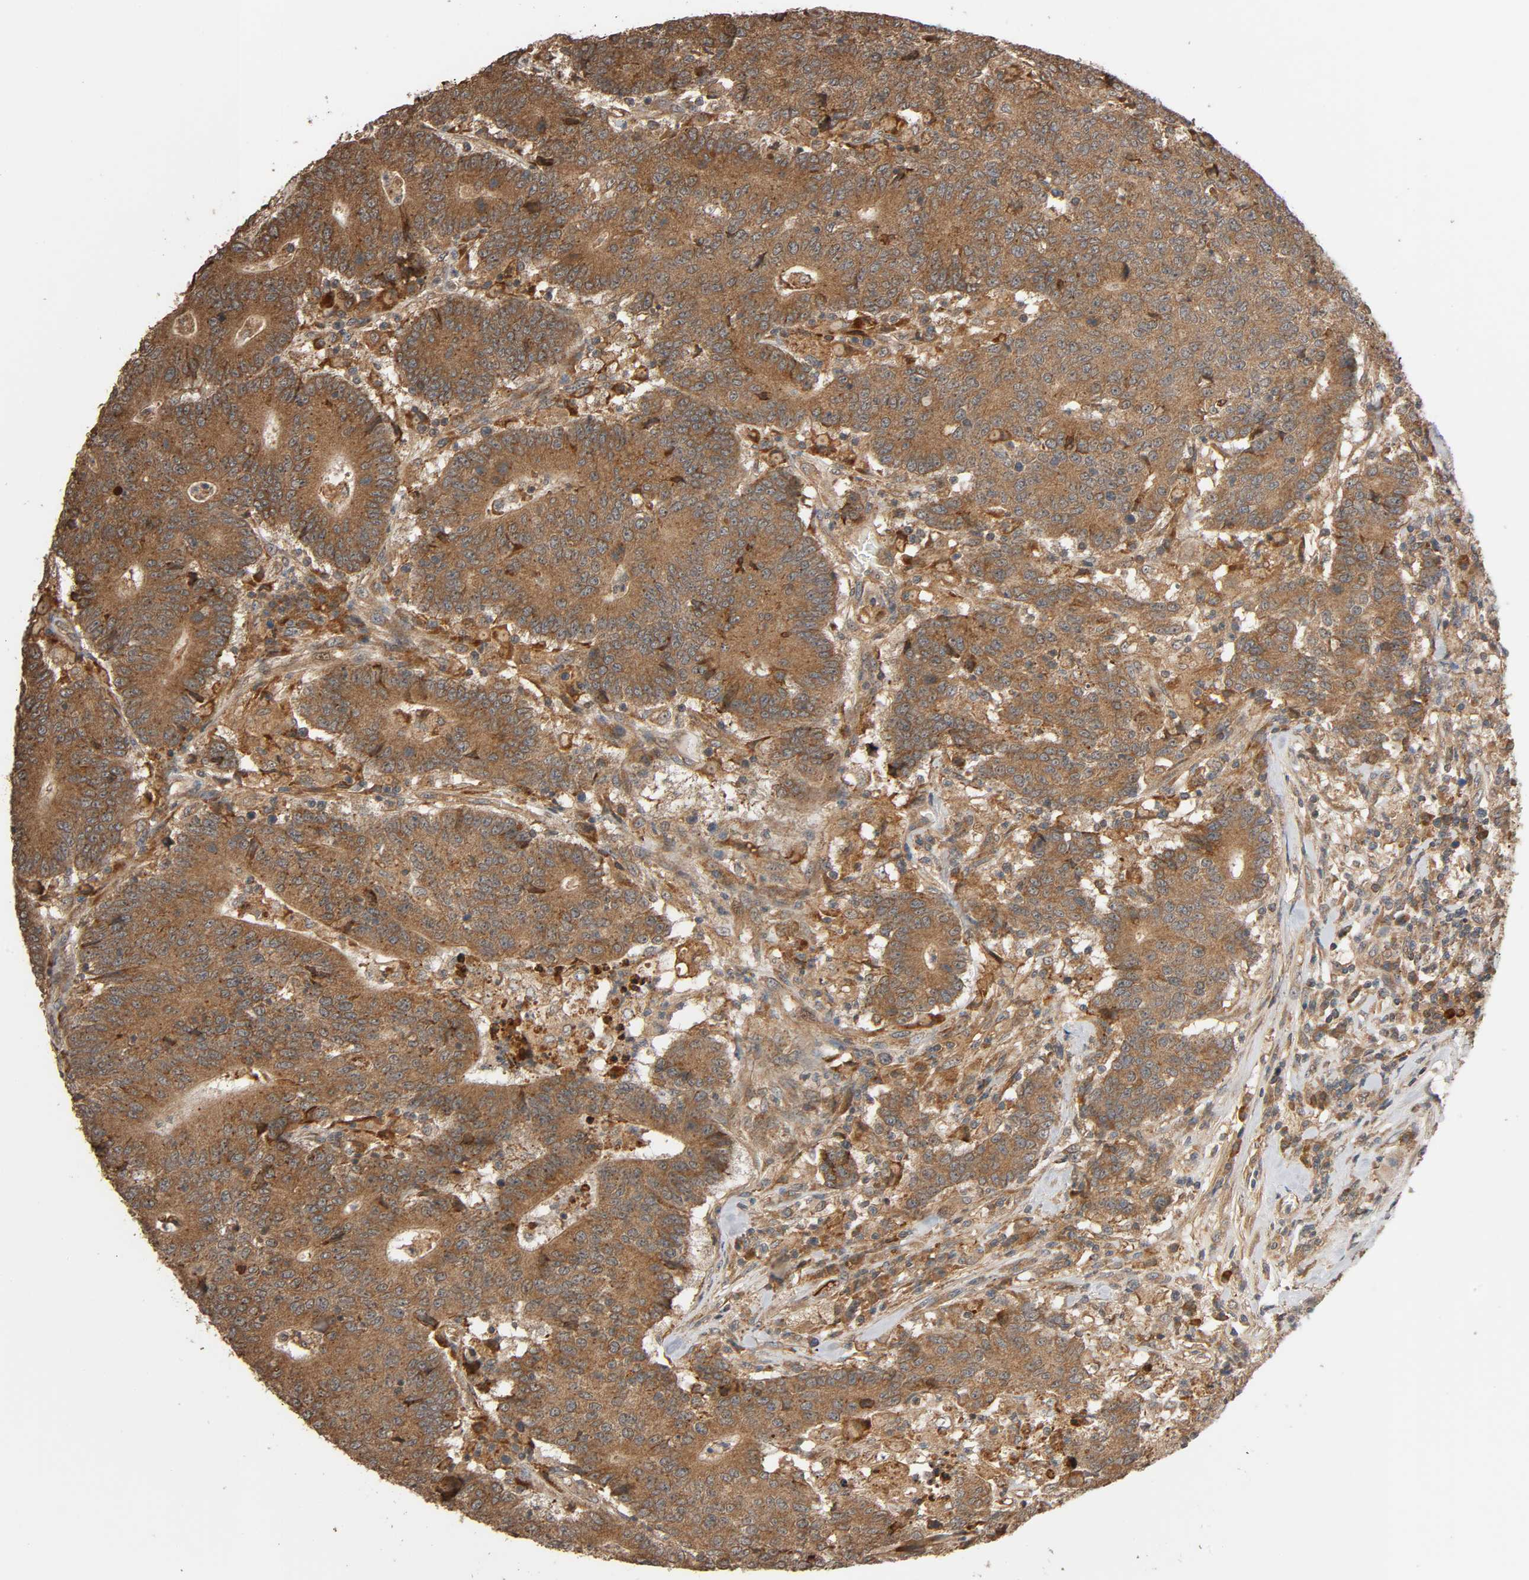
{"staining": {"intensity": "strong", "quantity": ">75%", "location": "cytoplasmic/membranous"}, "tissue": "colorectal cancer", "cell_type": "Tumor cells", "image_type": "cancer", "snomed": [{"axis": "morphology", "description": "Normal tissue, NOS"}, {"axis": "morphology", "description": "Adenocarcinoma, NOS"}, {"axis": "topography", "description": "Colon"}], "caption": "Brown immunohistochemical staining in adenocarcinoma (colorectal) displays strong cytoplasmic/membranous staining in about >75% of tumor cells.", "gene": "MAP3K8", "patient": {"sex": "female", "age": 75}}